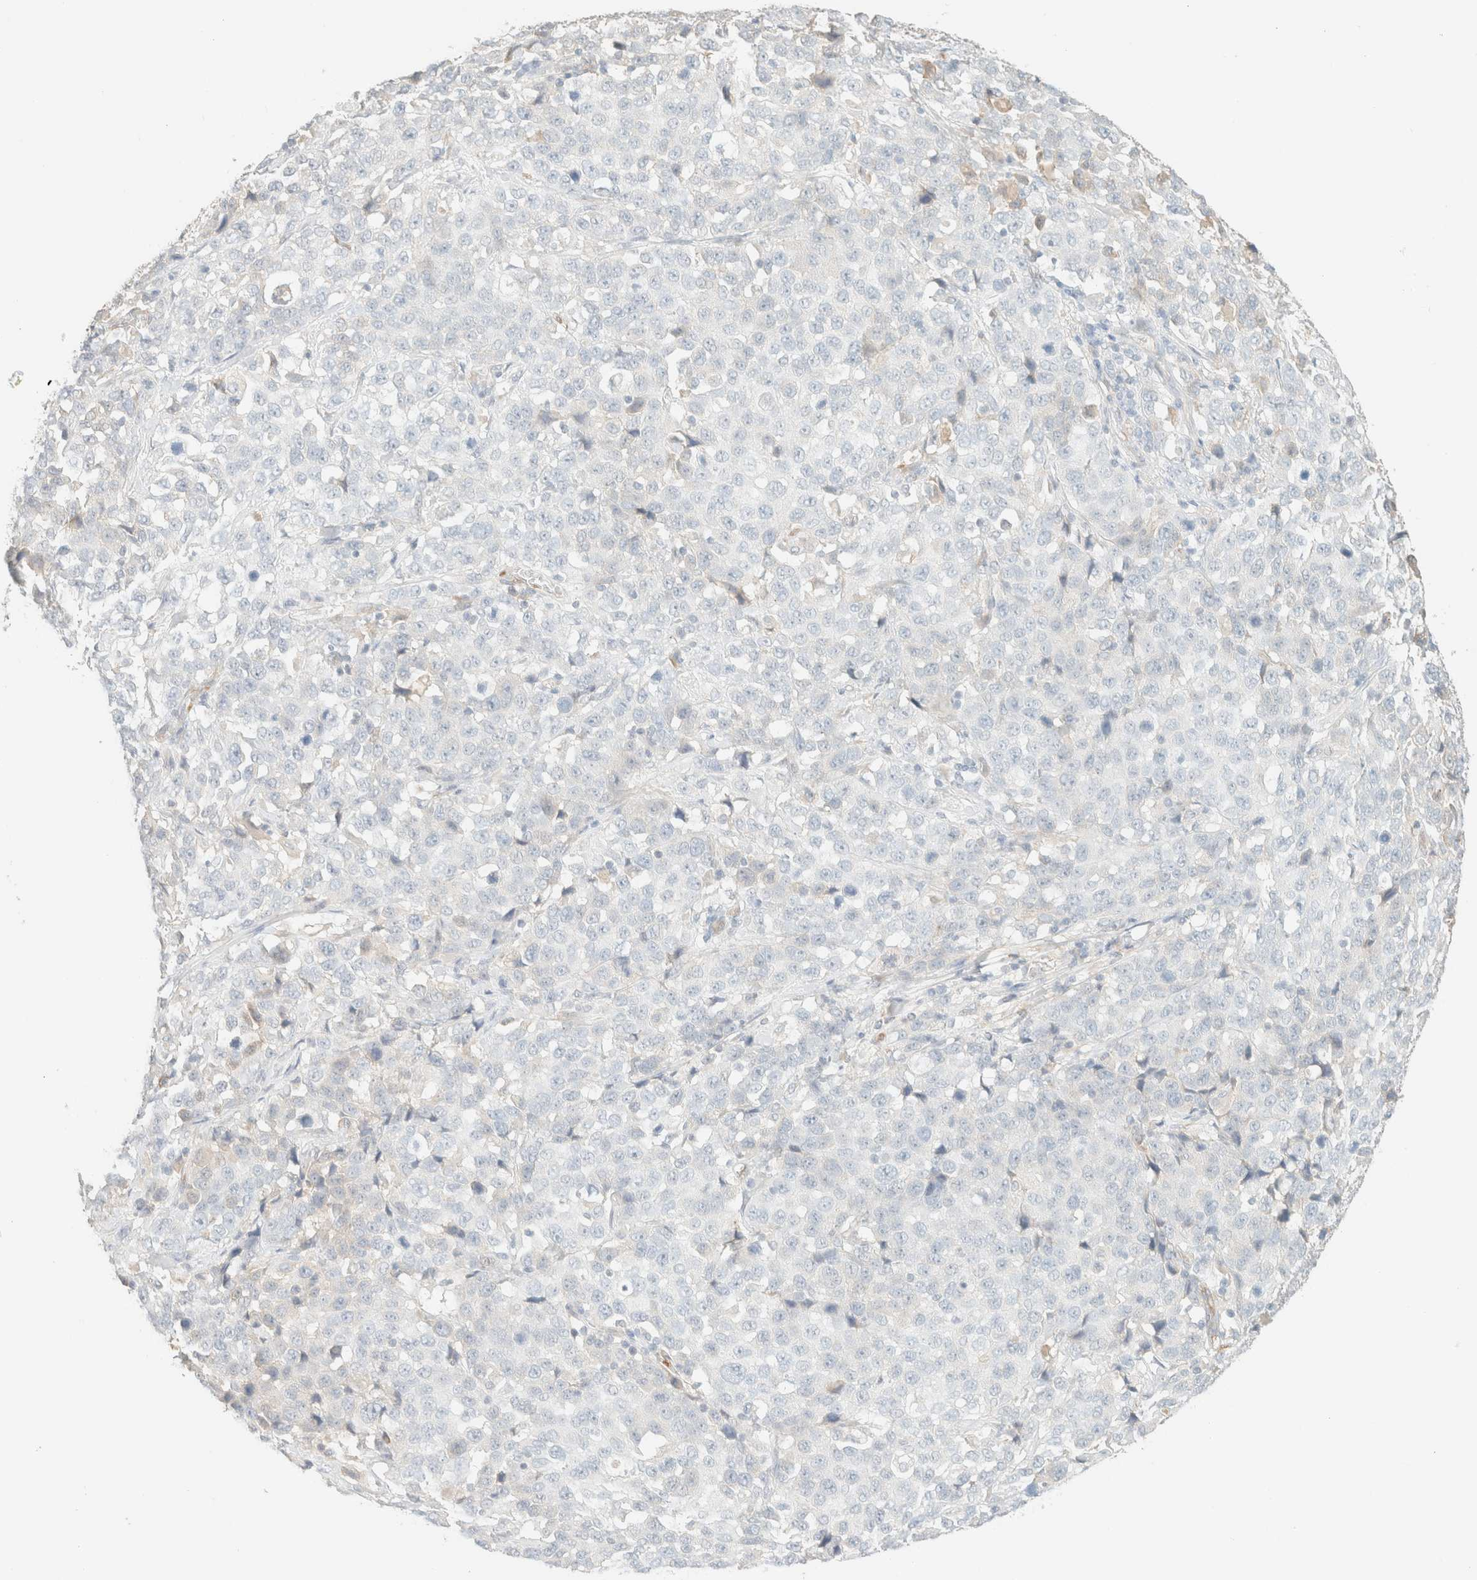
{"staining": {"intensity": "negative", "quantity": "none", "location": "none"}, "tissue": "stomach cancer", "cell_type": "Tumor cells", "image_type": "cancer", "snomed": [{"axis": "morphology", "description": "Normal tissue, NOS"}, {"axis": "morphology", "description": "Adenocarcinoma, NOS"}, {"axis": "topography", "description": "Stomach"}], "caption": "Immunohistochemical staining of stomach cancer reveals no significant positivity in tumor cells.", "gene": "SPARCL1", "patient": {"sex": "male", "age": 48}}